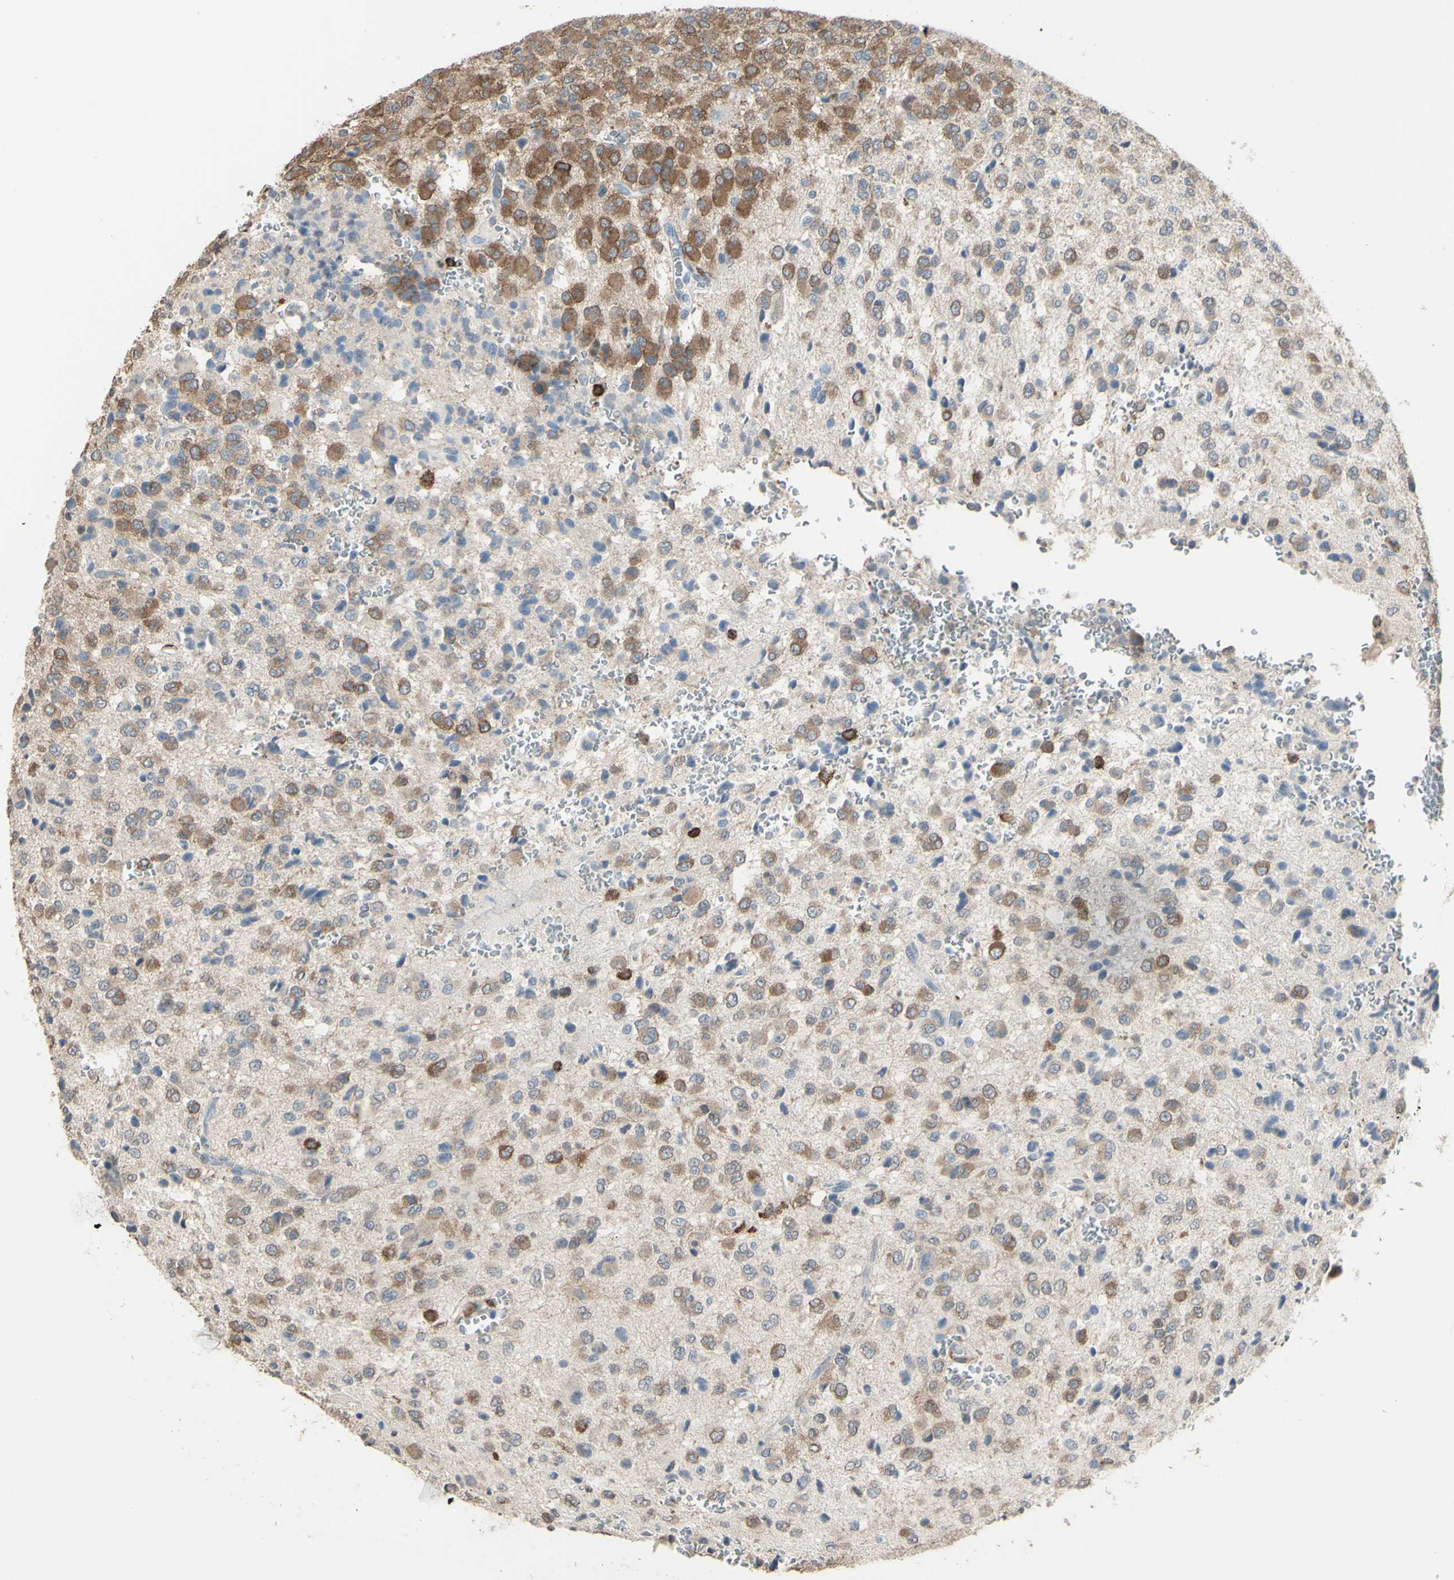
{"staining": {"intensity": "moderate", "quantity": ">75%", "location": "cytoplasmic/membranous"}, "tissue": "glioma", "cell_type": "Tumor cells", "image_type": "cancer", "snomed": [{"axis": "morphology", "description": "Glioma, malignant, High grade"}, {"axis": "topography", "description": "pancreas cauda"}], "caption": "Tumor cells show medium levels of moderate cytoplasmic/membranous staining in about >75% of cells in human malignant glioma (high-grade). (Brightfield microscopy of DAB IHC at high magnification).", "gene": "PSTPIP1", "patient": {"sex": "male", "age": 60}}